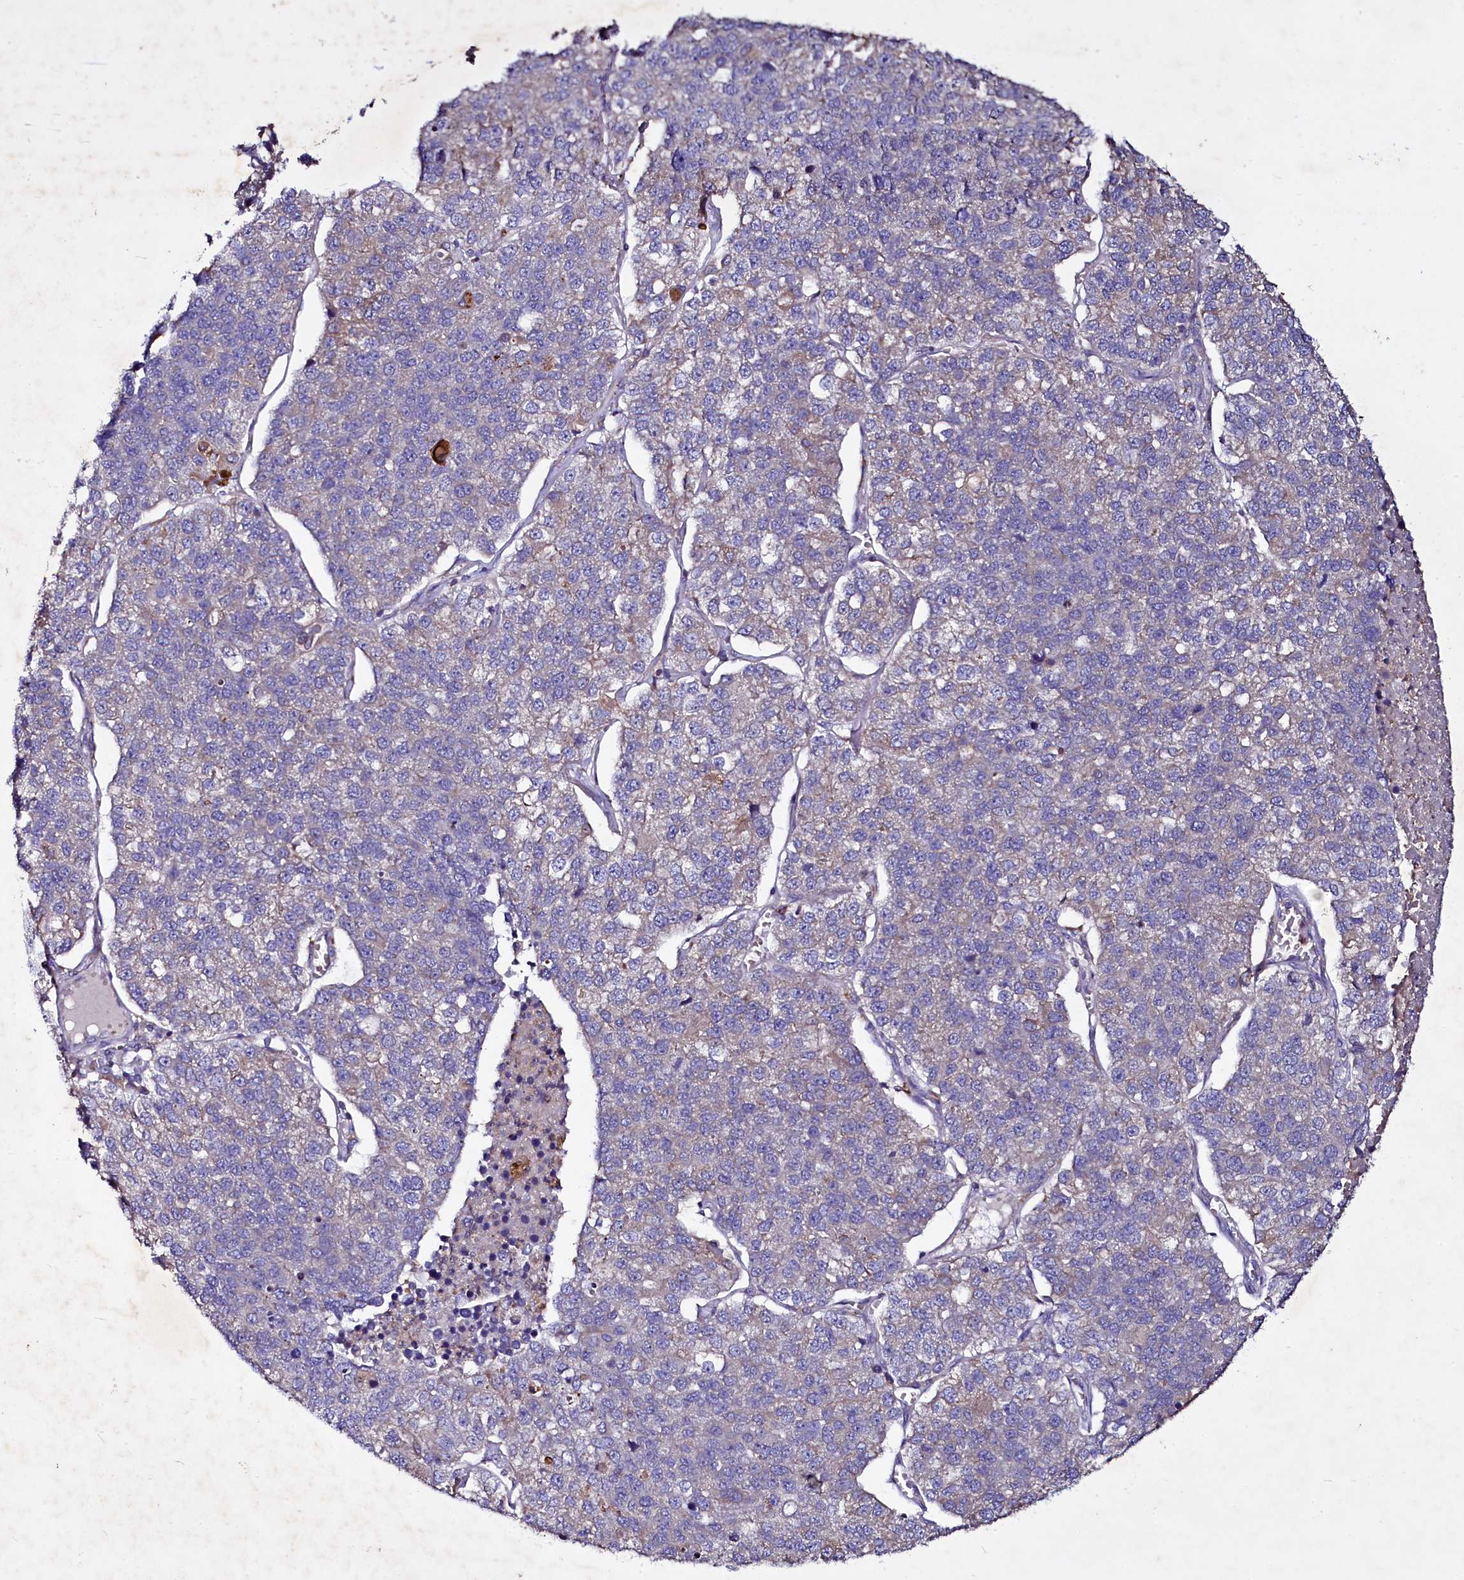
{"staining": {"intensity": "negative", "quantity": "none", "location": "none"}, "tissue": "lung cancer", "cell_type": "Tumor cells", "image_type": "cancer", "snomed": [{"axis": "morphology", "description": "Adenocarcinoma, NOS"}, {"axis": "topography", "description": "Lung"}], "caption": "This is an immunohistochemistry image of human adenocarcinoma (lung). There is no expression in tumor cells.", "gene": "SELENOT", "patient": {"sex": "male", "age": 49}}